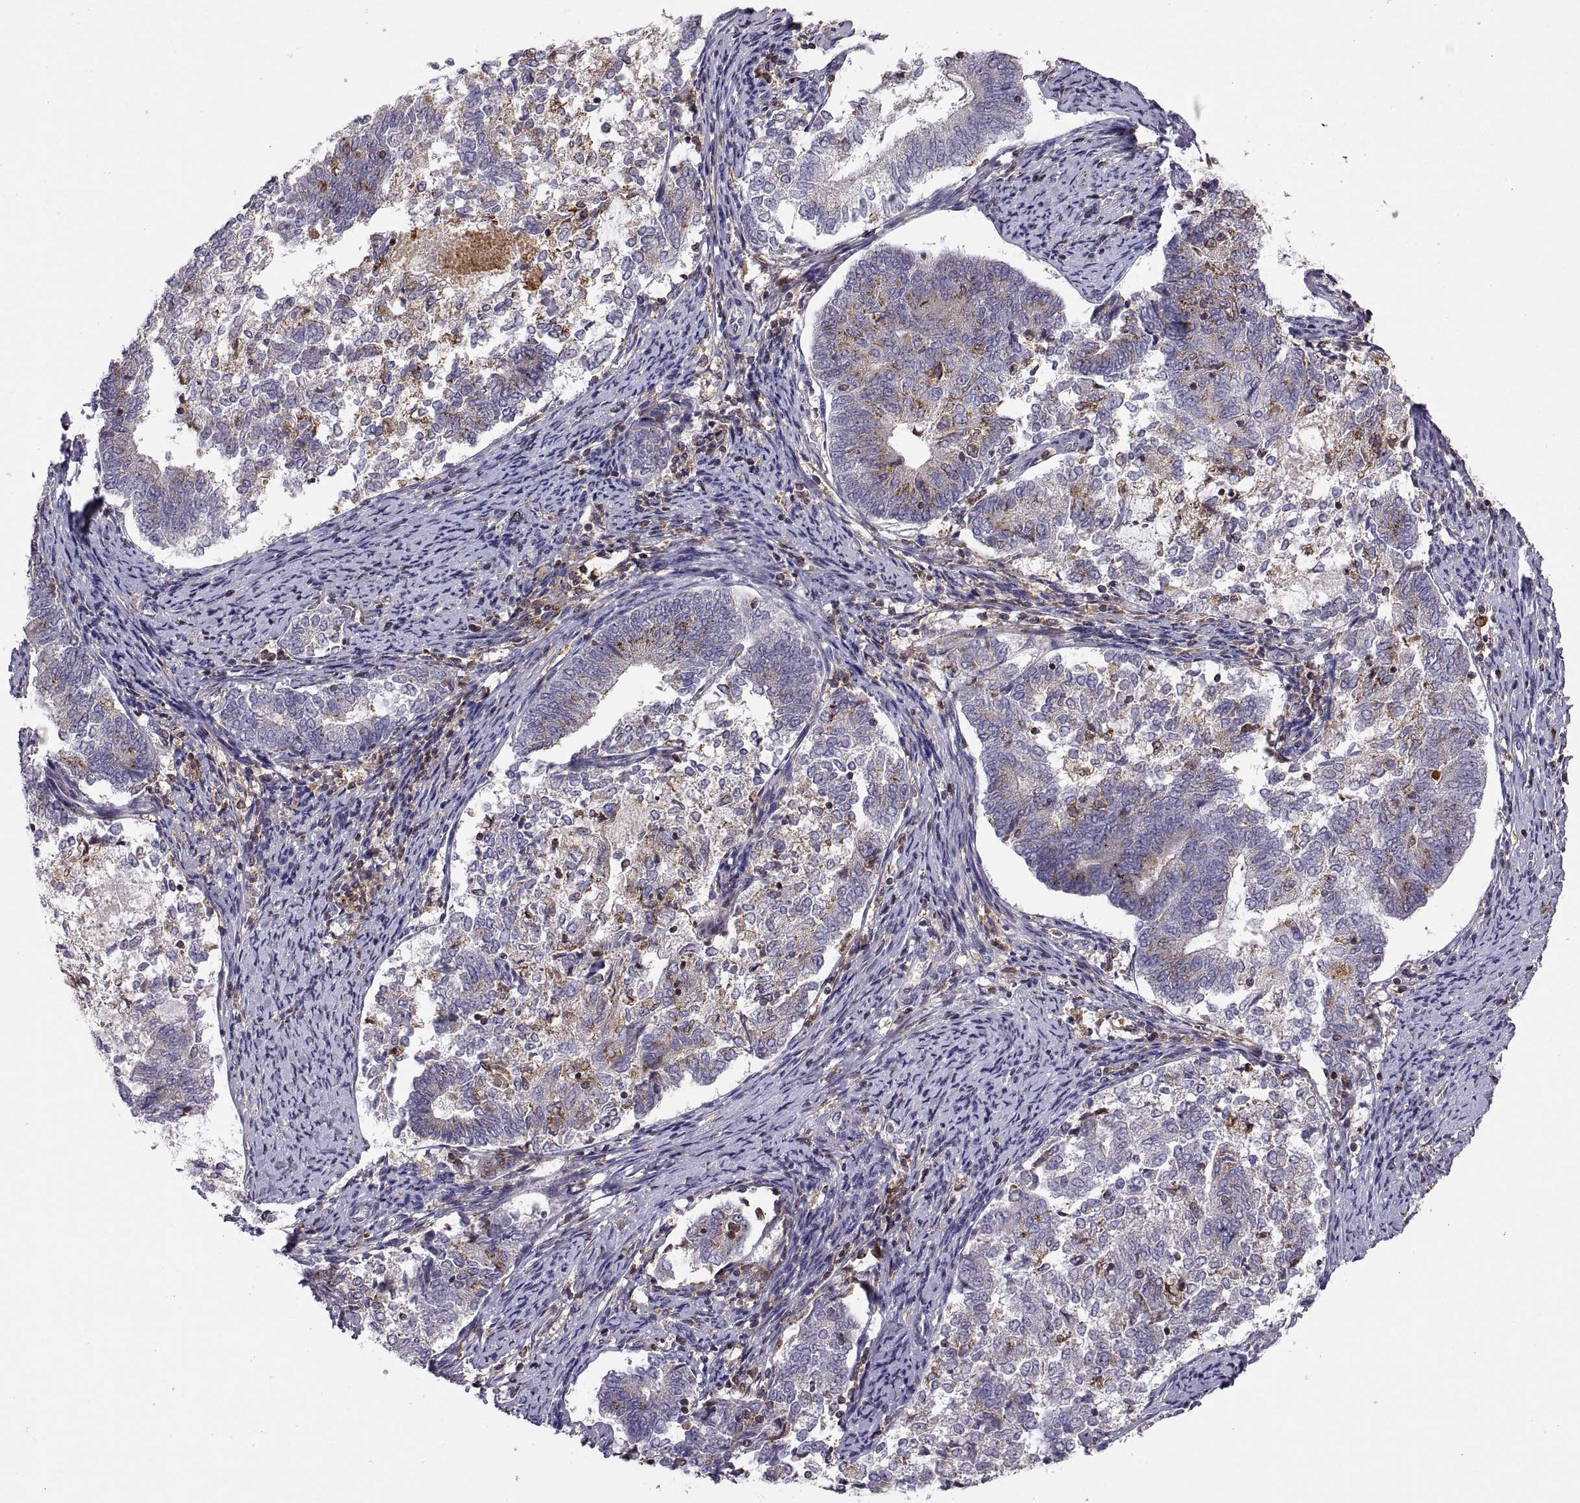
{"staining": {"intensity": "moderate", "quantity": "<25%", "location": "cytoplasmic/membranous"}, "tissue": "endometrial cancer", "cell_type": "Tumor cells", "image_type": "cancer", "snomed": [{"axis": "morphology", "description": "Adenocarcinoma, NOS"}, {"axis": "topography", "description": "Endometrium"}], "caption": "Adenocarcinoma (endometrial) stained with a protein marker shows moderate staining in tumor cells.", "gene": "ACAP1", "patient": {"sex": "female", "age": 65}}